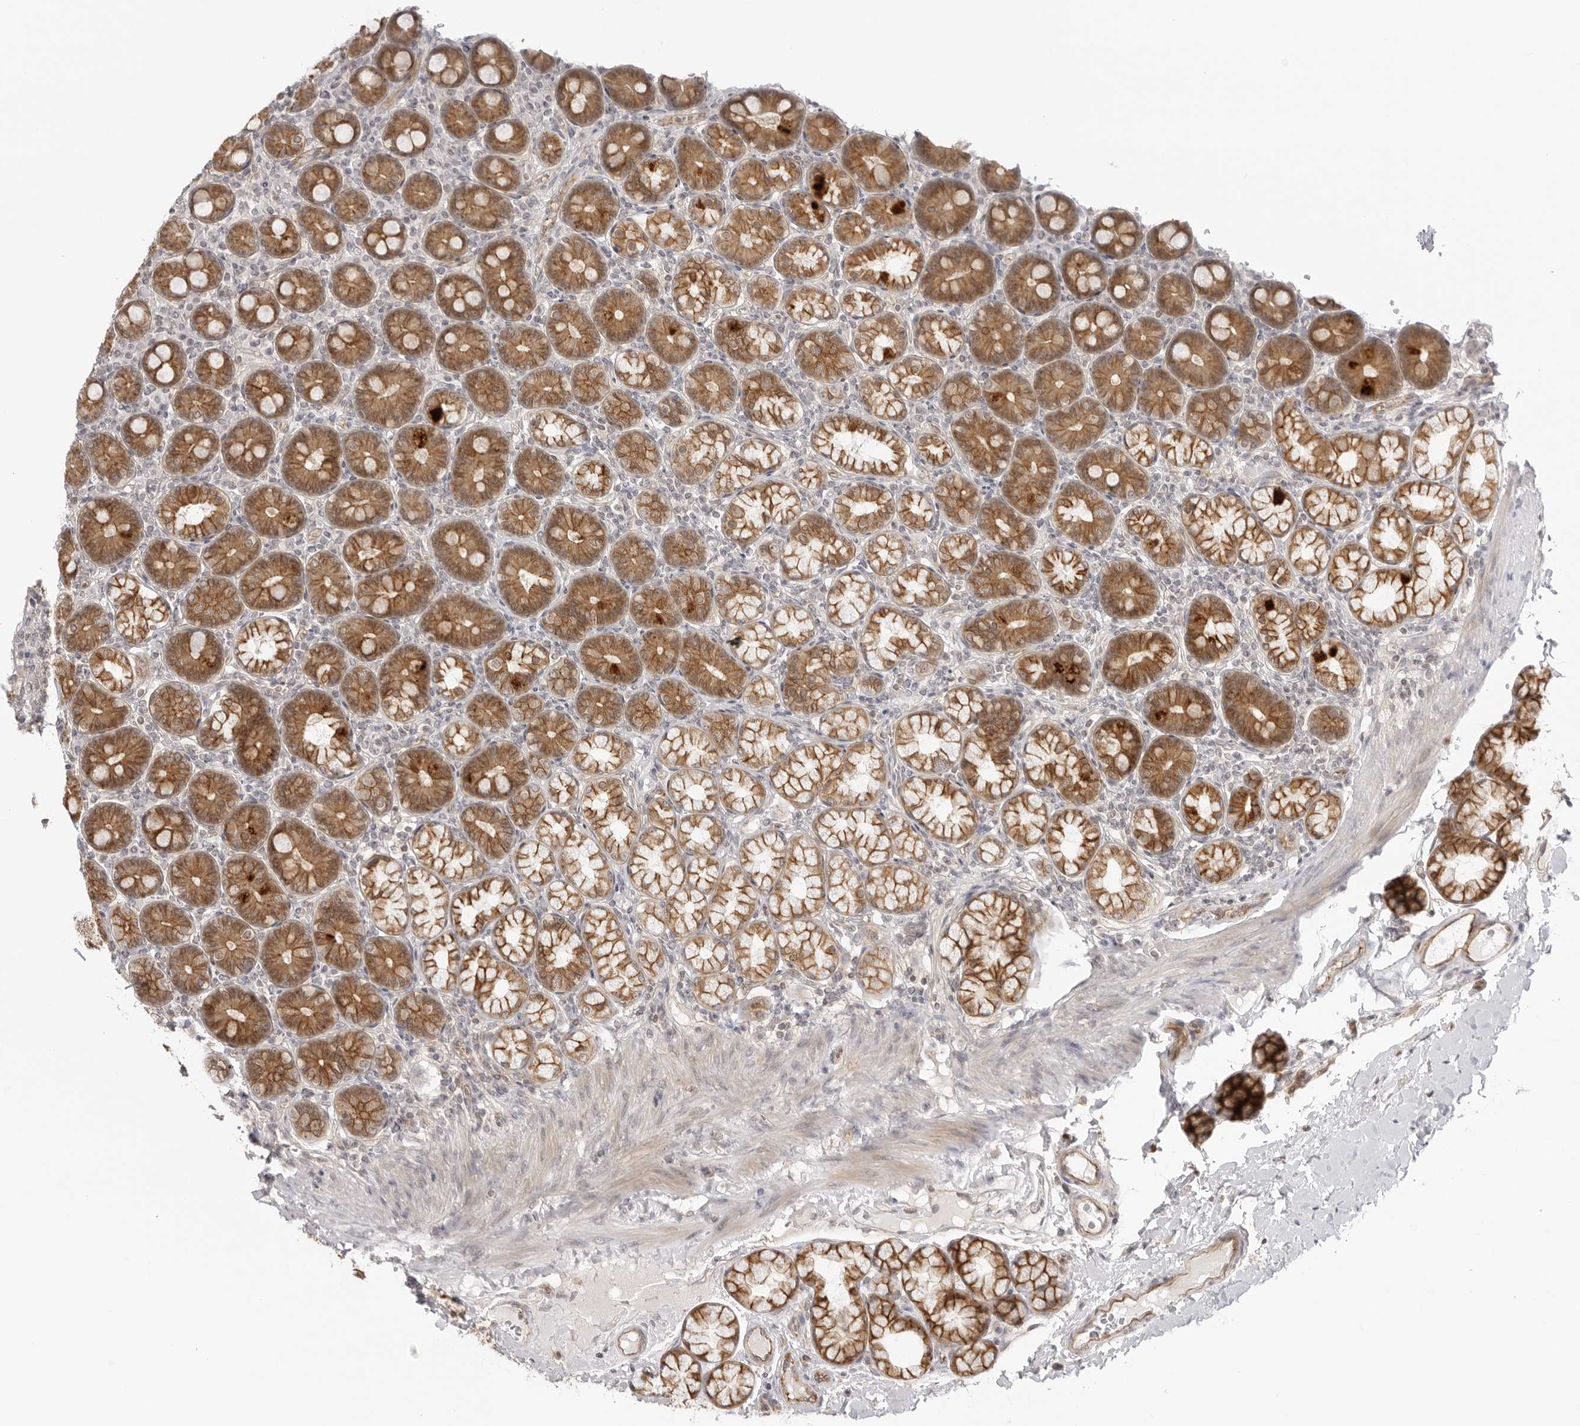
{"staining": {"intensity": "strong", "quantity": ">75%", "location": "cytoplasmic/membranous"}, "tissue": "duodenum", "cell_type": "Glandular cells", "image_type": "normal", "snomed": [{"axis": "morphology", "description": "Normal tissue, NOS"}, {"axis": "topography", "description": "Duodenum"}], "caption": "A histopathology image of human duodenum stained for a protein demonstrates strong cytoplasmic/membranous brown staining in glandular cells. (IHC, brightfield microscopy, high magnification).", "gene": "TRAPPC3", "patient": {"sex": "male", "age": 50}}